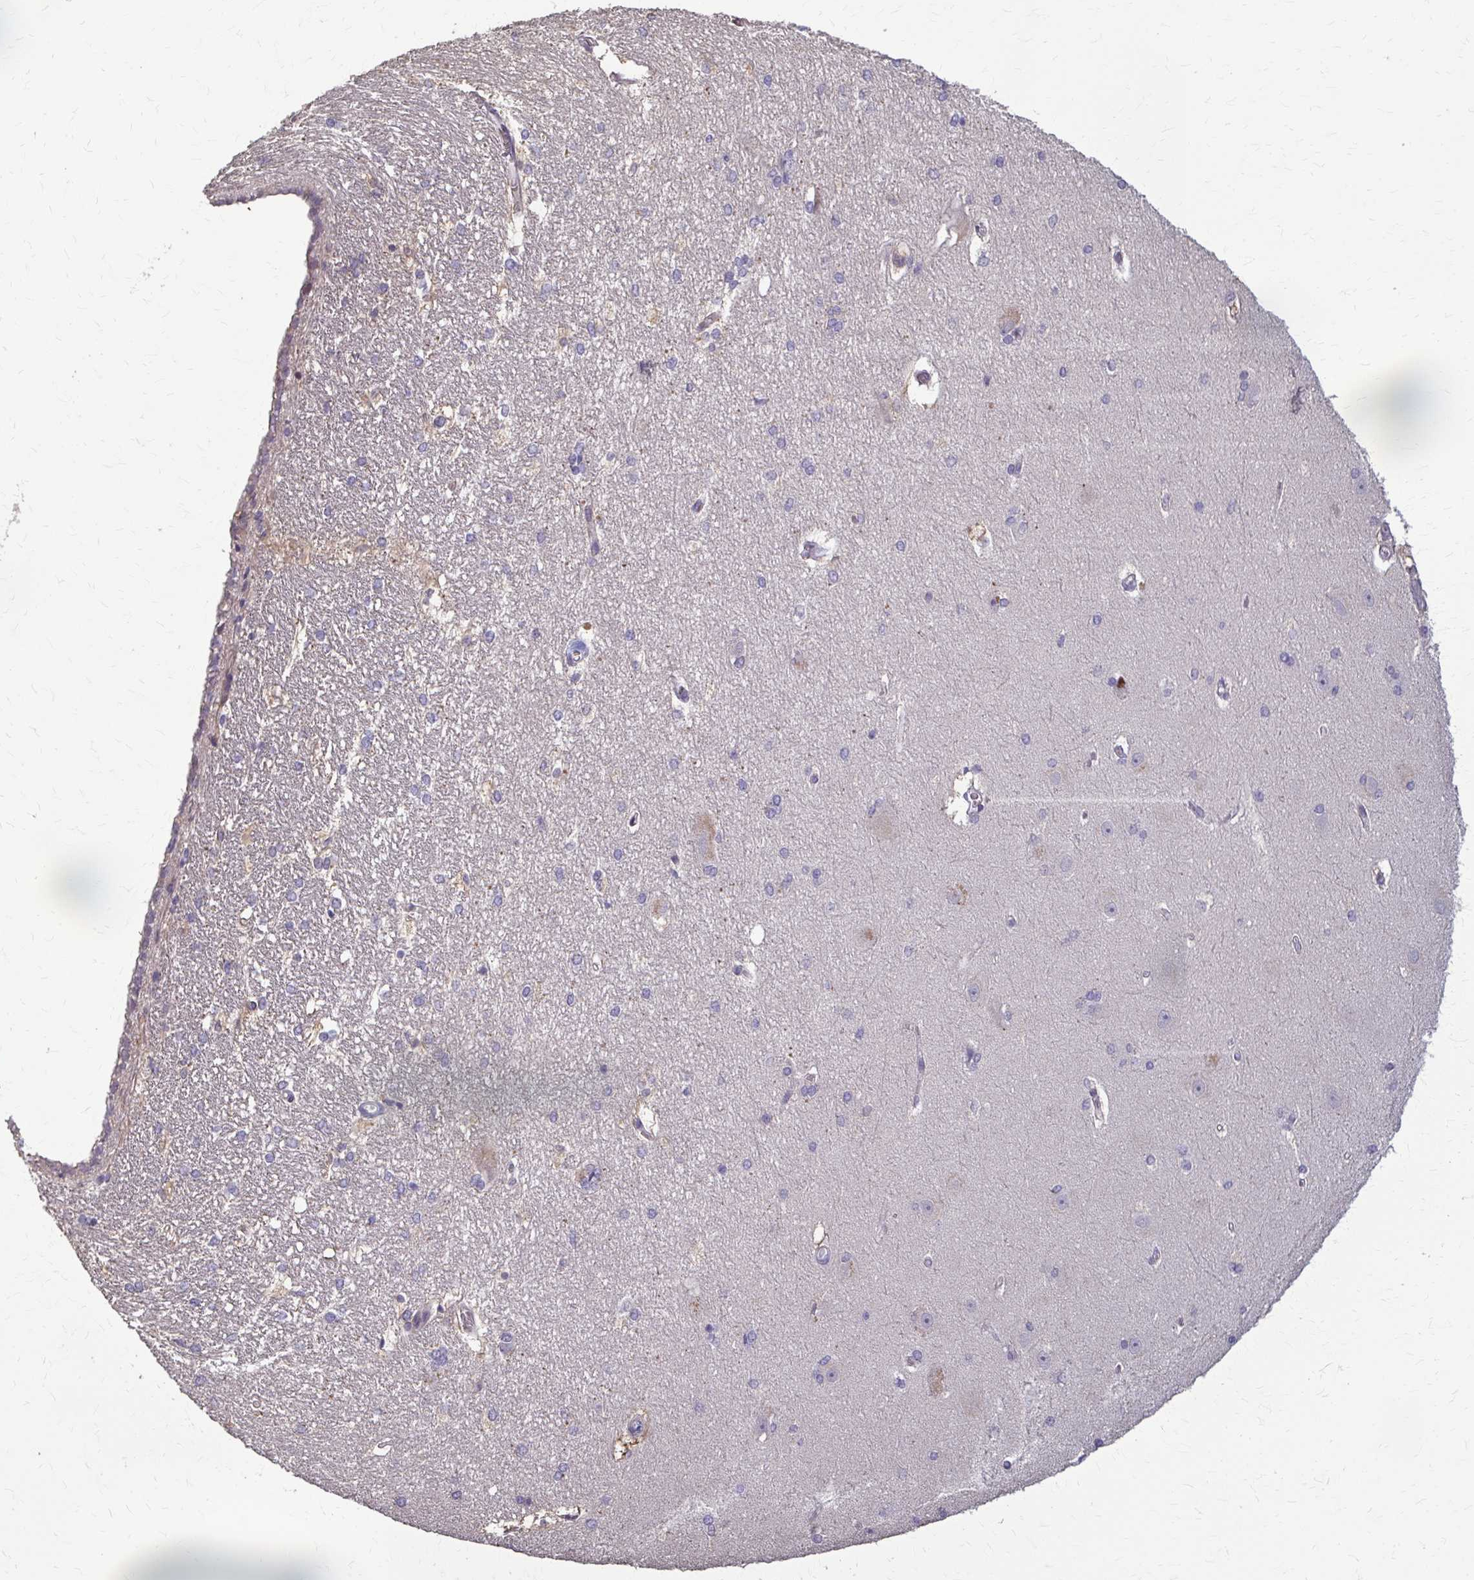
{"staining": {"intensity": "negative", "quantity": "none", "location": "none"}, "tissue": "hippocampus", "cell_type": "Glial cells", "image_type": "normal", "snomed": [{"axis": "morphology", "description": "Normal tissue, NOS"}, {"axis": "topography", "description": "Cerebral cortex"}, {"axis": "topography", "description": "Hippocampus"}], "caption": "Photomicrograph shows no significant protein positivity in glial cells of normal hippocampus. Brightfield microscopy of immunohistochemistry (IHC) stained with DAB (3,3'-diaminobenzidine) (brown) and hematoxylin (blue), captured at high magnification.", "gene": "ZNF34", "patient": {"sex": "female", "age": 19}}